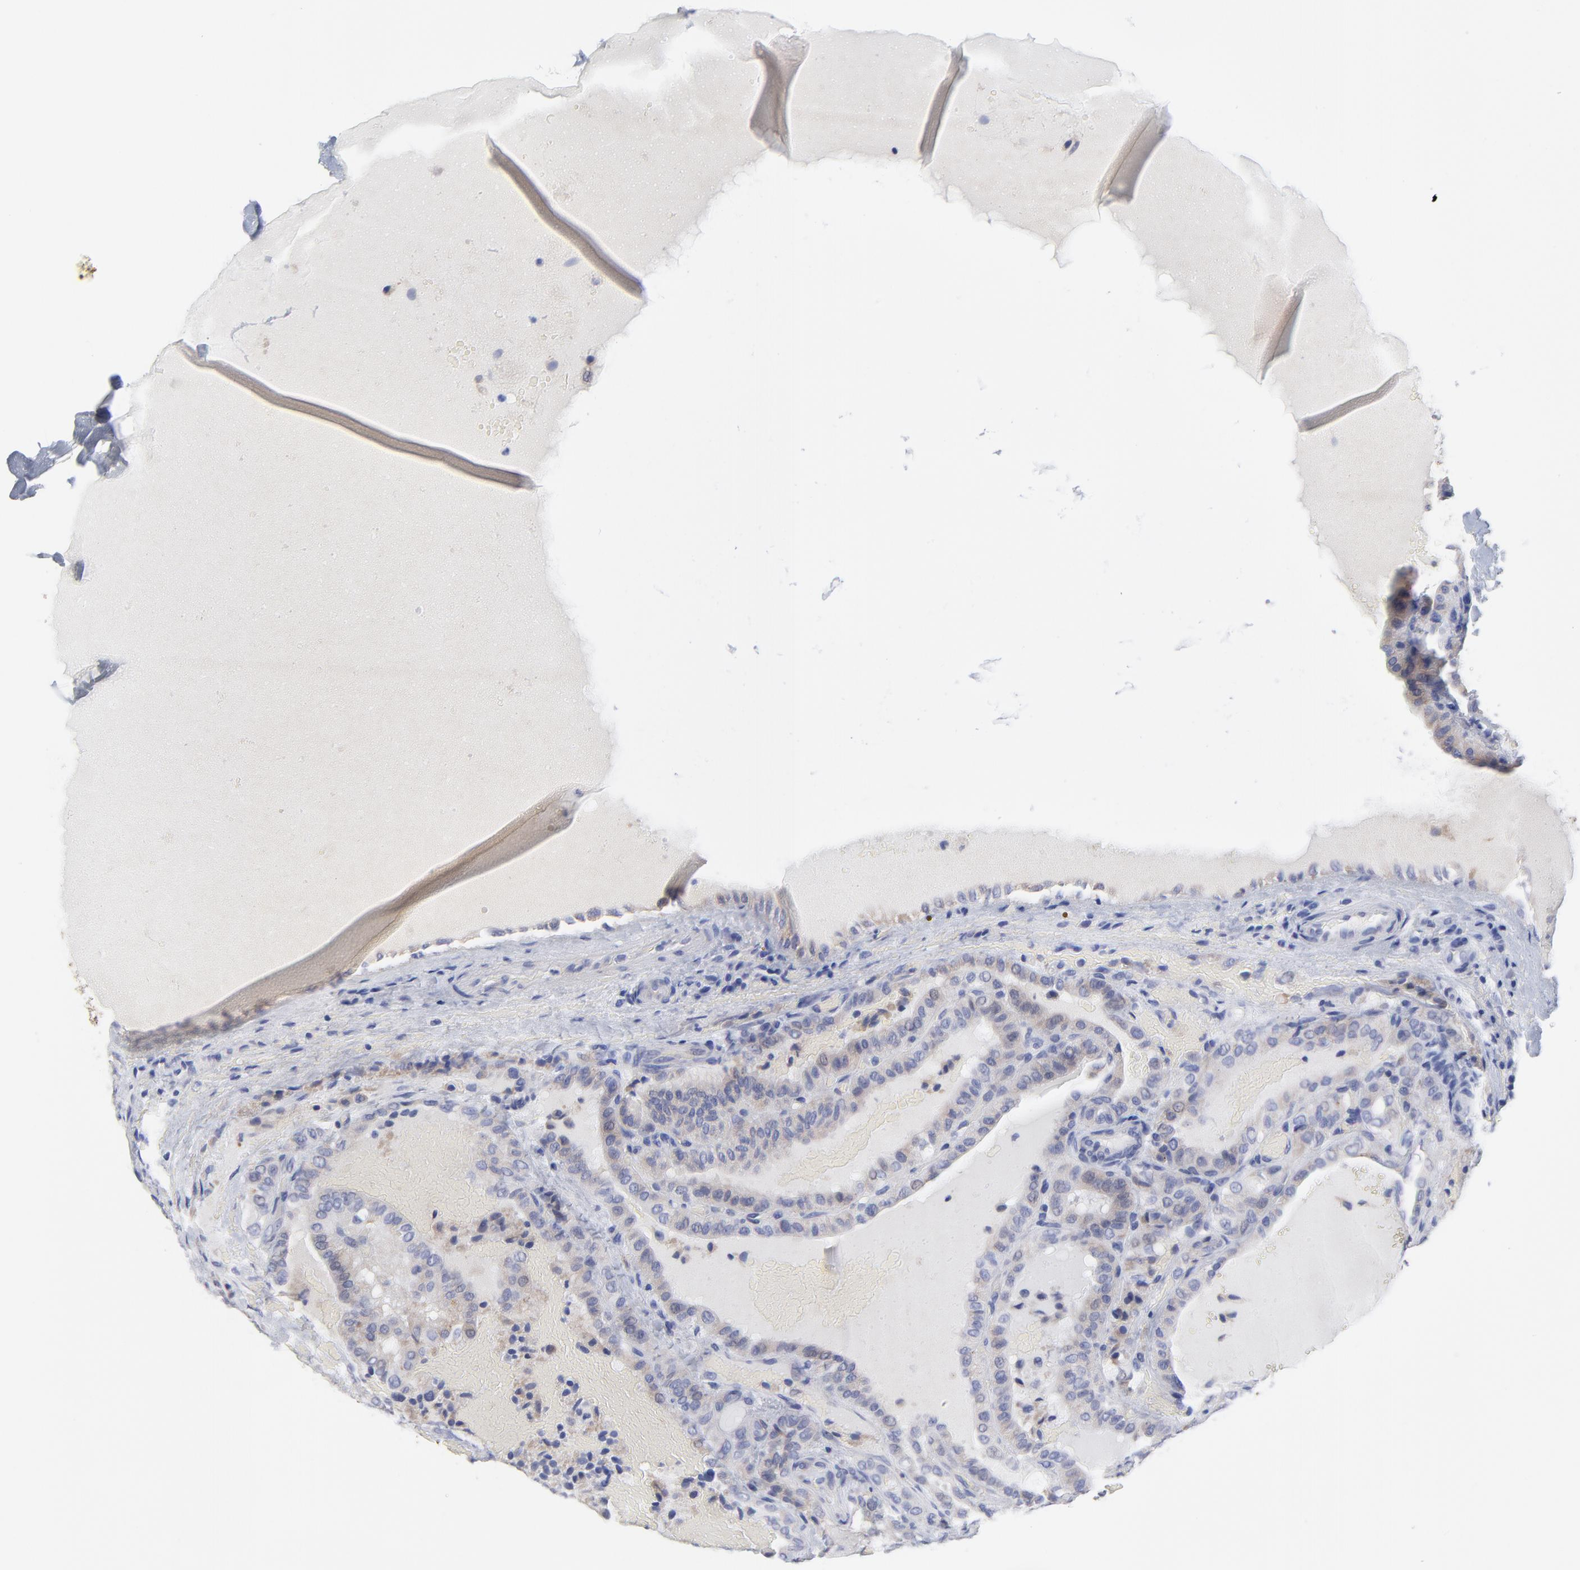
{"staining": {"intensity": "weak", "quantity": ">75%", "location": "cytoplasmic/membranous"}, "tissue": "thyroid cancer", "cell_type": "Tumor cells", "image_type": "cancer", "snomed": [{"axis": "morphology", "description": "Papillary adenocarcinoma, NOS"}, {"axis": "topography", "description": "Thyroid gland"}], "caption": "An image showing weak cytoplasmic/membranous positivity in approximately >75% of tumor cells in thyroid cancer (papillary adenocarcinoma), as visualized by brown immunohistochemical staining.", "gene": "DUSP9", "patient": {"sex": "male", "age": 77}}